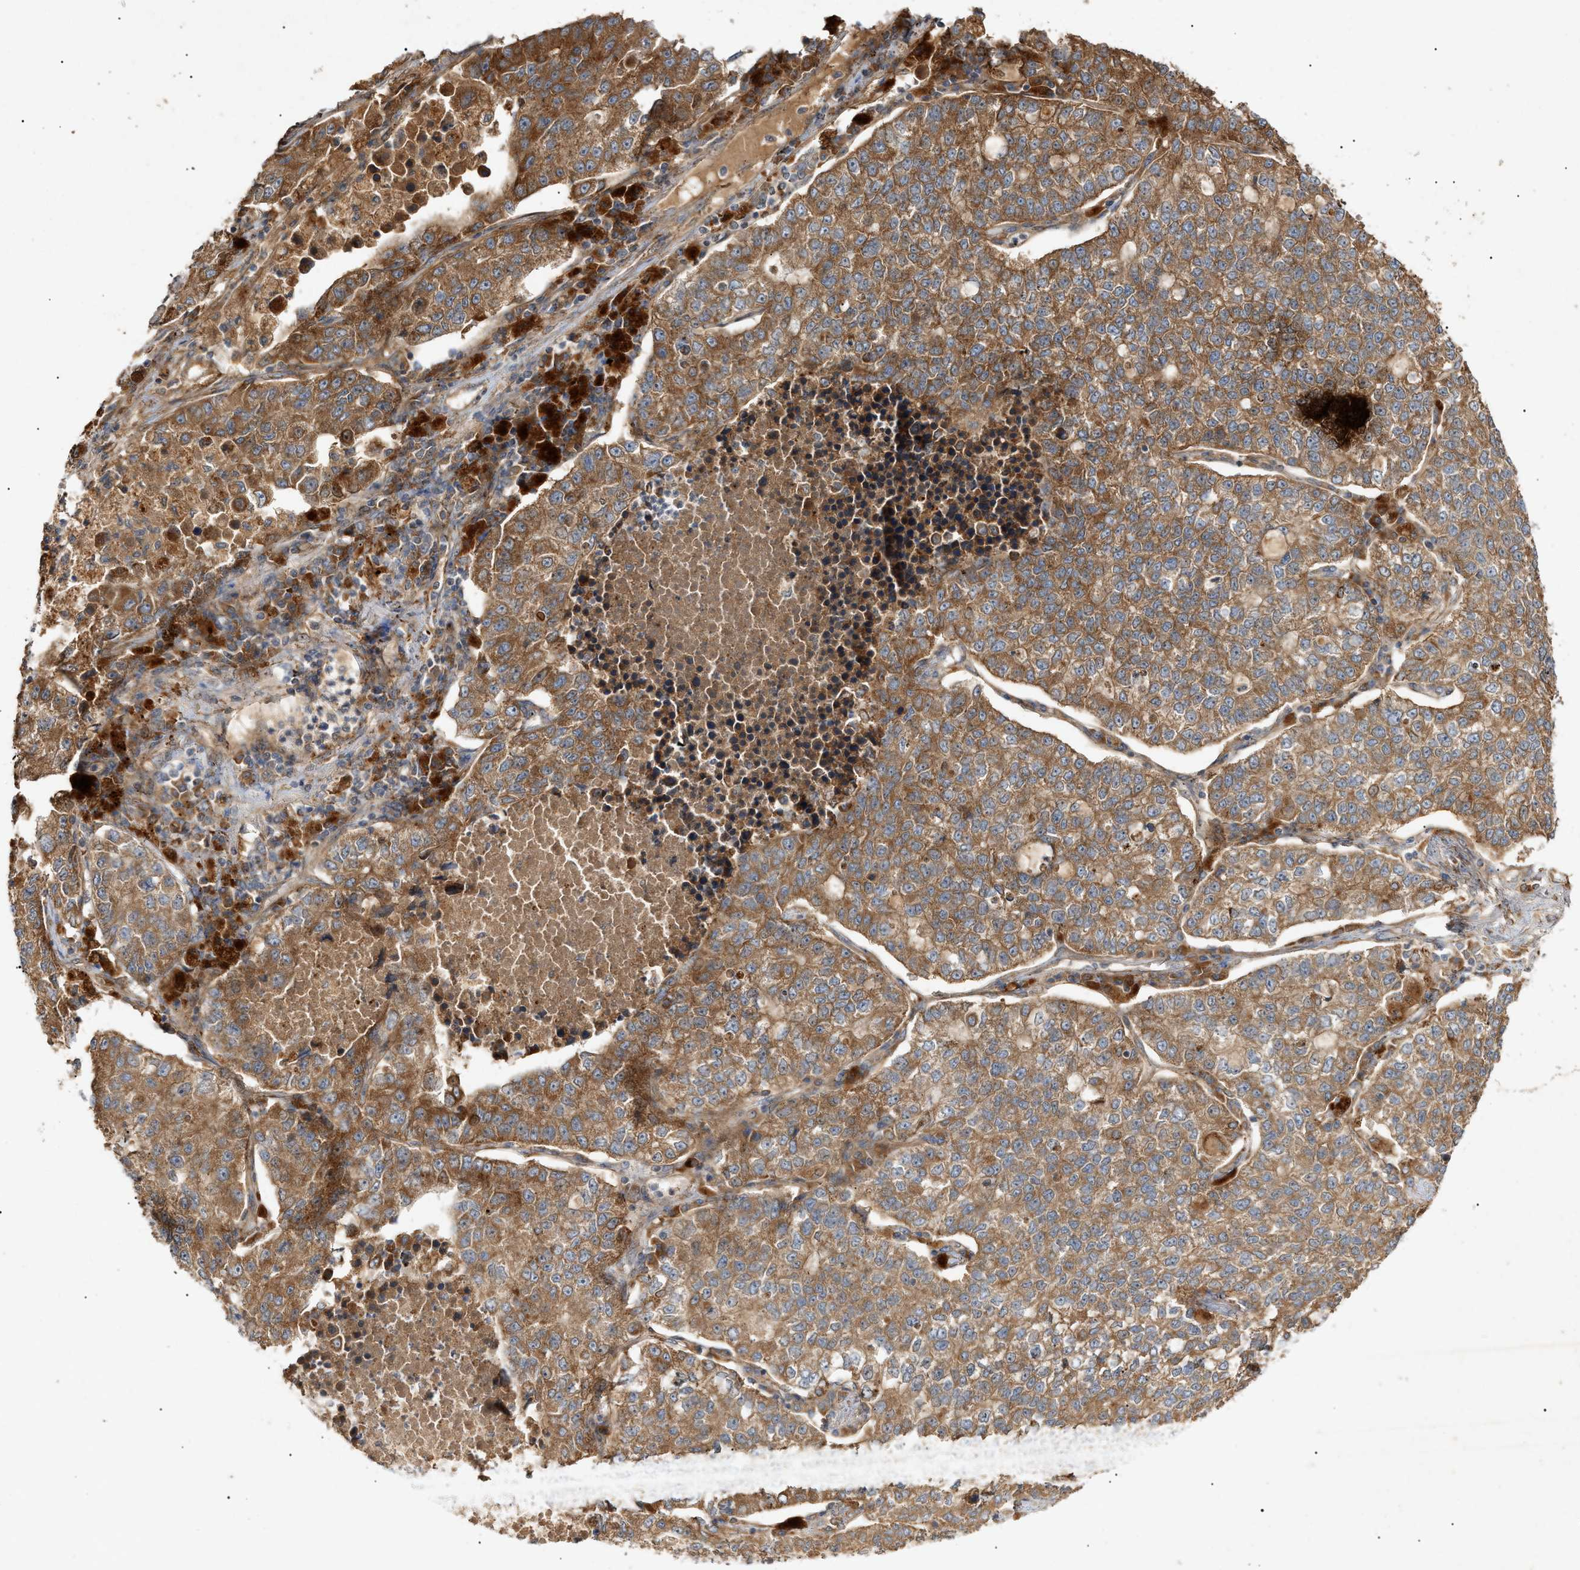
{"staining": {"intensity": "moderate", "quantity": ">75%", "location": "cytoplasmic/membranous"}, "tissue": "lung cancer", "cell_type": "Tumor cells", "image_type": "cancer", "snomed": [{"axis": "morphology", "description": "Adenocarcinoma, NOS"}, {"axis": "topography", "description": "Lung"}], "caption": "Protein expression analysis of human lung adenocarcinoma reveals moderate cytoplasmic/membranous staining in approximately >75% of tumor cells.", "gene": "MTCH1", "patient": {"sex": "male", "age": 49}}